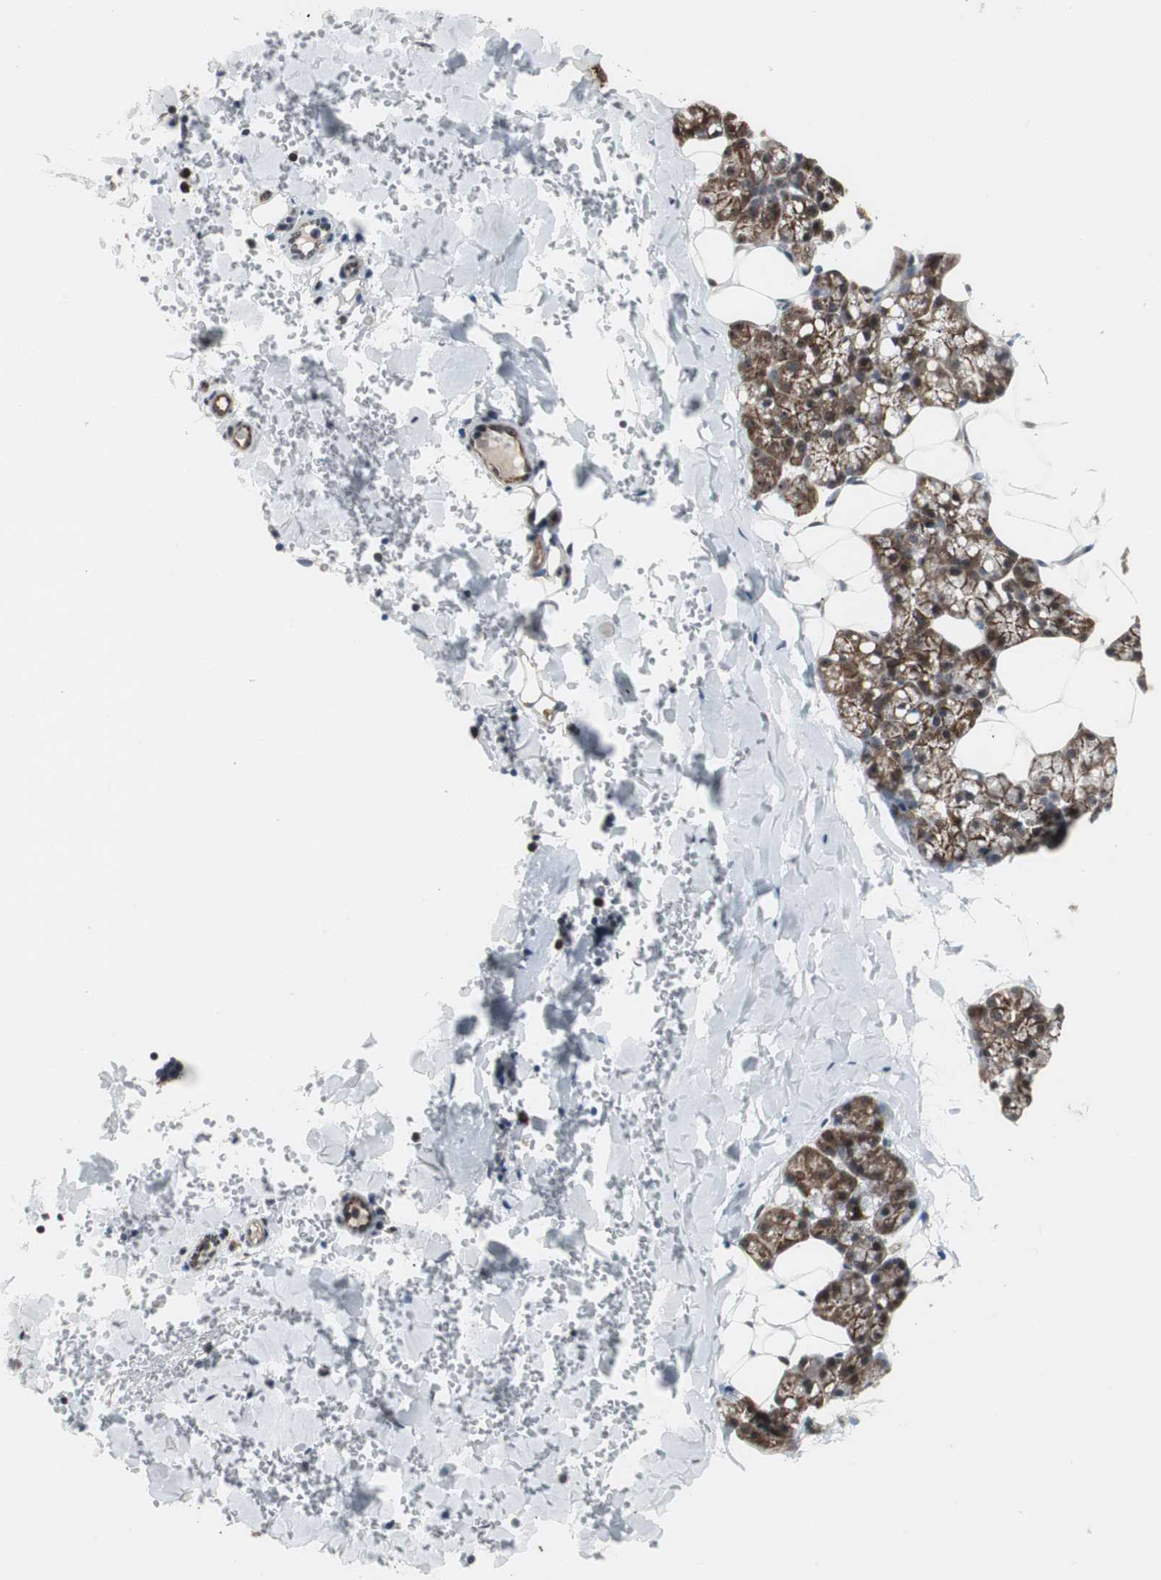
{"staining": {"intensity": "strong", "quantity": ">75%", "location": "cytoplasmic/membranous"}, "tissue": "salivary gland", "cell_type": "Glandular cells", "image_type": "normal", "snomed": [{"axis": "morphology", "description": "Normal tissue, NOS"}, {"axis": "topography", "description": "Lymph node"}, {"axis": "topography", "description": "Salivary gland"}], "caption": "The immunohistochemical stain highlights strong cytoplasmic/membranous expression in glandular cells of unremarkable salivary gland.", "gene": "MRPL40", "patient": {"sex": "male", "age": 8}}